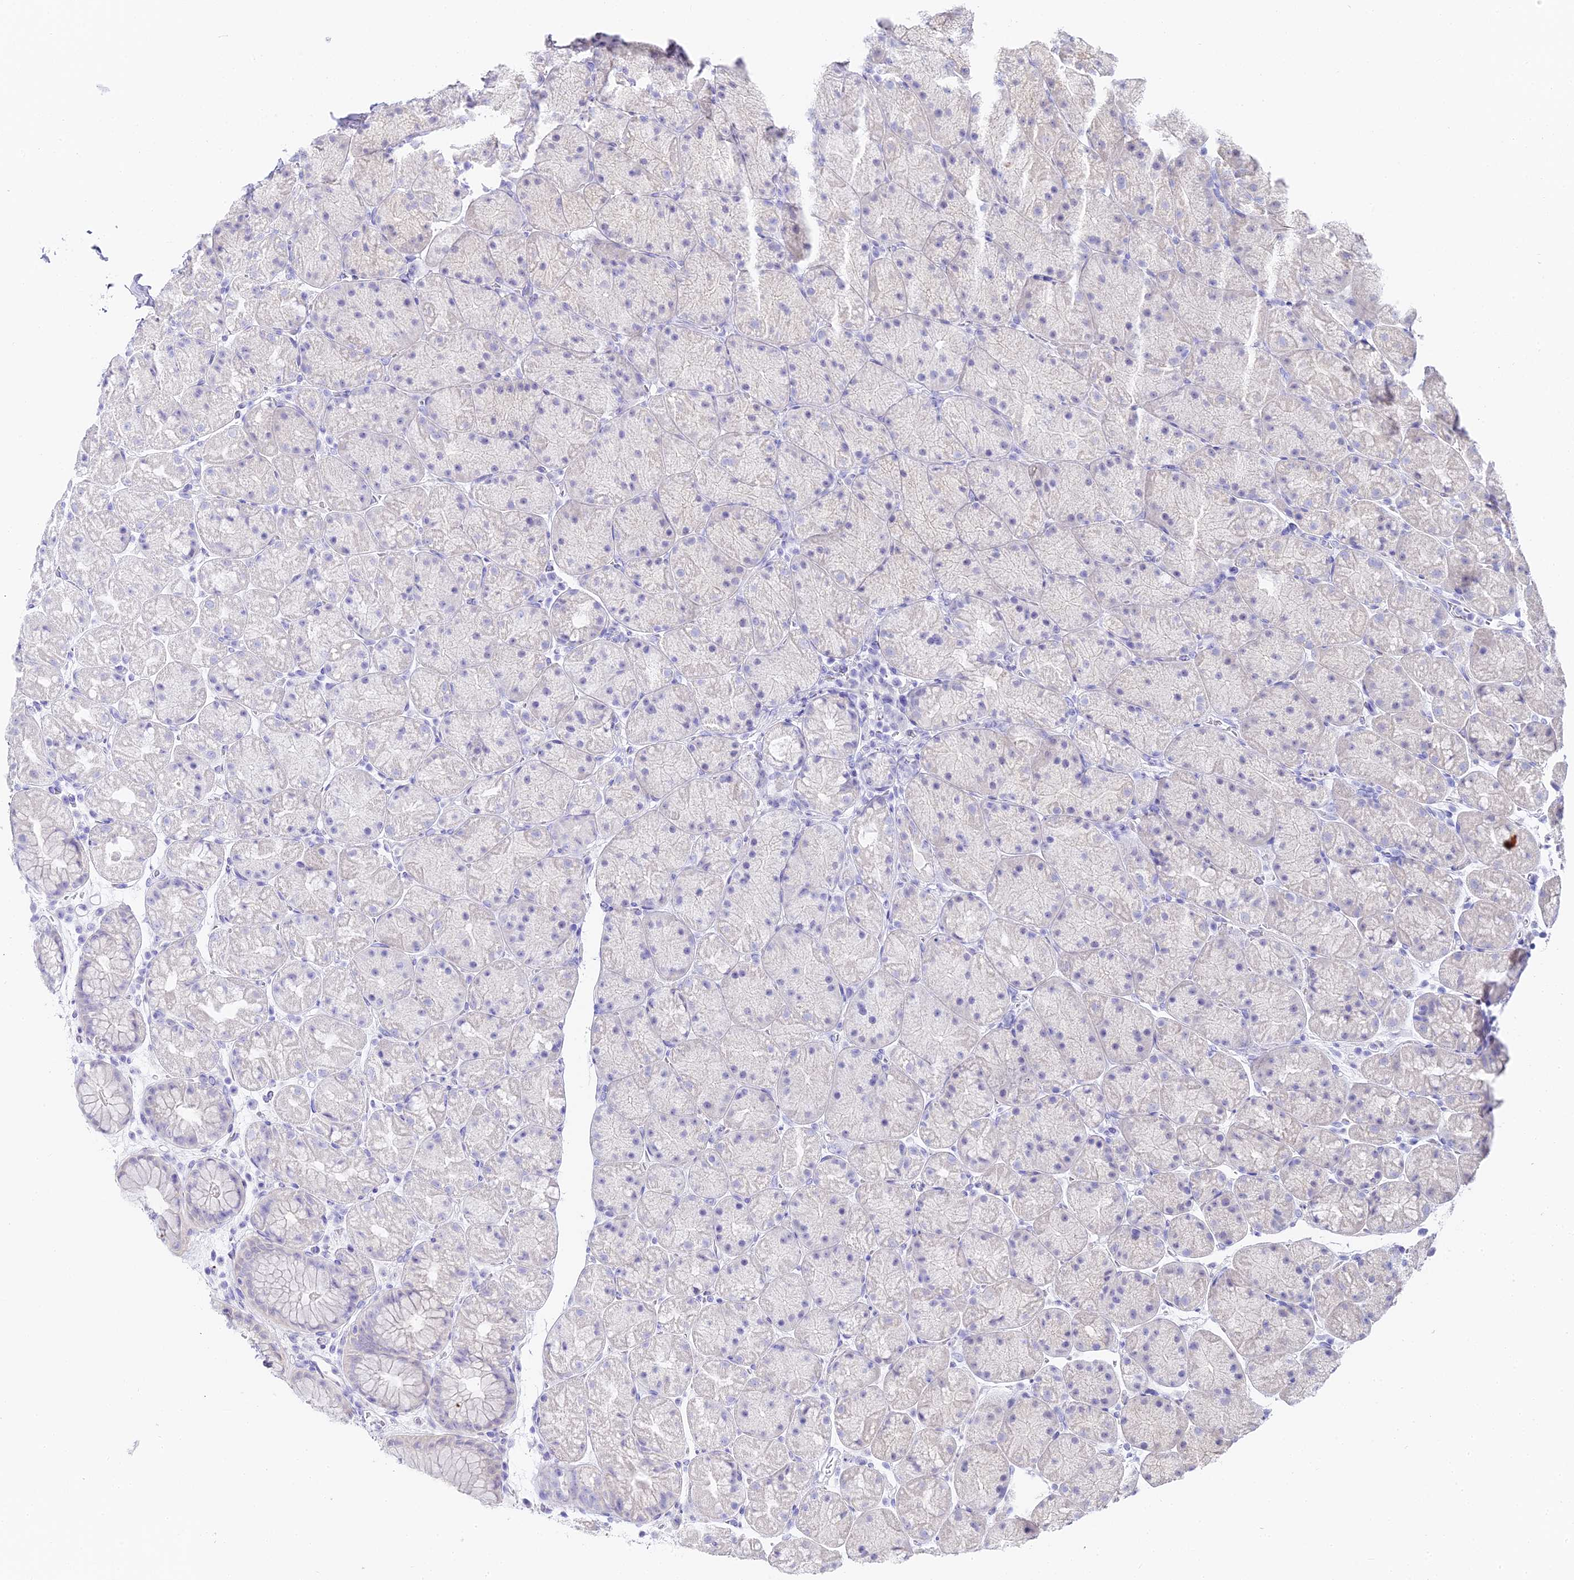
{"staining": {"intensity": "weak", "quantity": "<25%", "location": "cytoplasmic/membranous"}, "tissue": "stomach", "cell_type": "Glandular cells", "image_type": "normal", "snomed": [{"axis": "morphology", "description": "Normal tissue, NOS"}, {"axis": "topography", "description": "Stomach, upper"}, {"axis": "topography", "description": "Stomach, lower"}], "caption": "DAB (3,3'-diaminobenzidine) immunohistochemical staining of normal stomach displays no significant positivity in glandular cells.", "gene": "ABHD14A", "patient": {"sex": "male", "age": 67}}